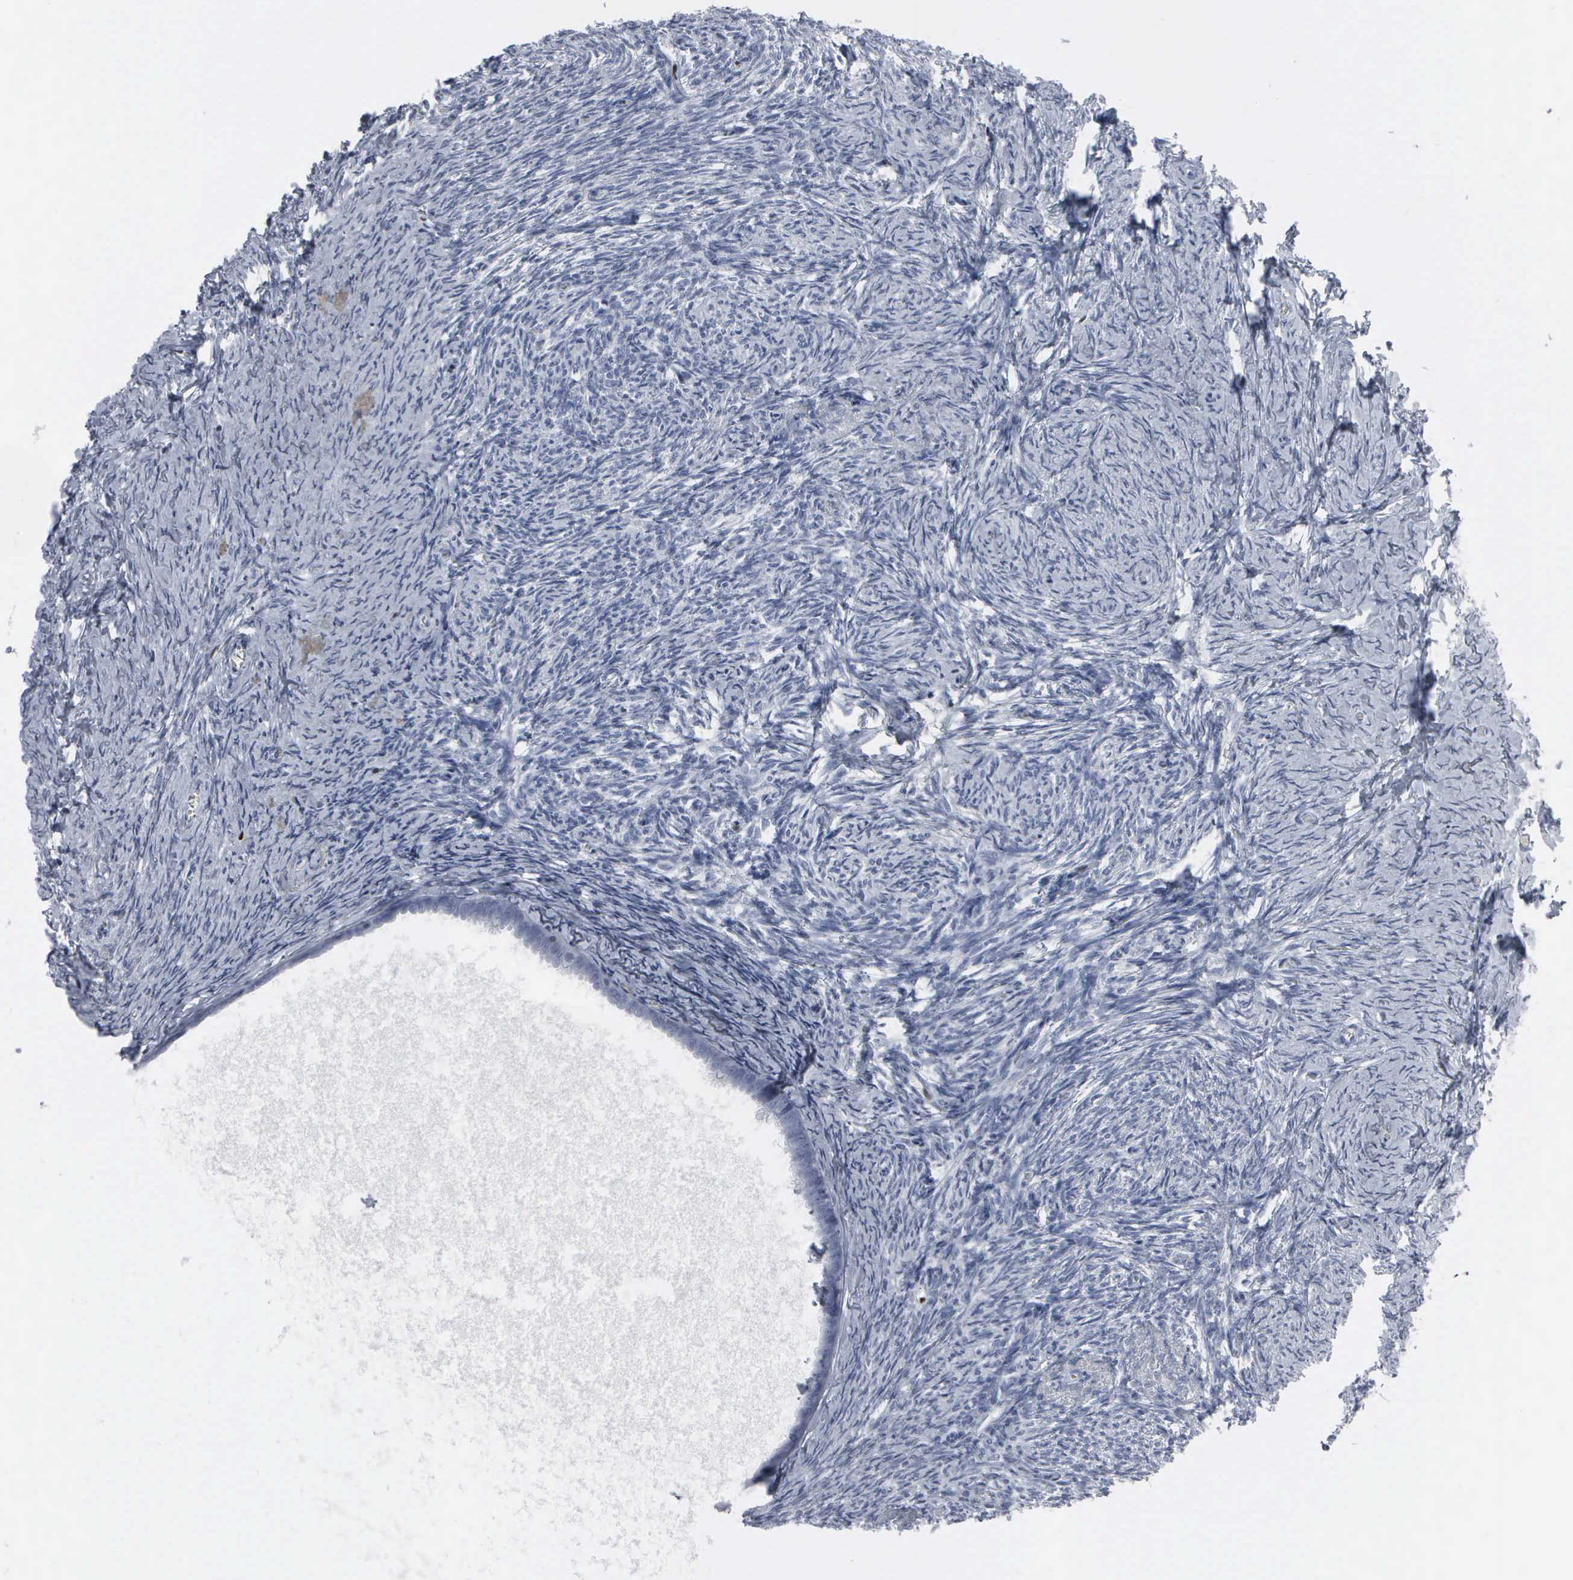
{"staining": {"intensity": "negative", "quantity": "none", "location": "none"}, "tissue": "ovary", "cell_type": "Follicle cells", "image_type": "normal", "snomed": [{"axis": "morphology", "description": "Normal tissue, NOS"}, {"axis": "topography", "description": "Ovary"}], "caption": "The IHC histopathology image has no significant staining in follicle cells of ovary. The staining is performed using DAB (3,3'-diaminobenzidine) brown chromogen with nuclei counter-stained in using hematoxylin.", "gene": "CCND3", "patient": {"sex": "female", "age": 54}}